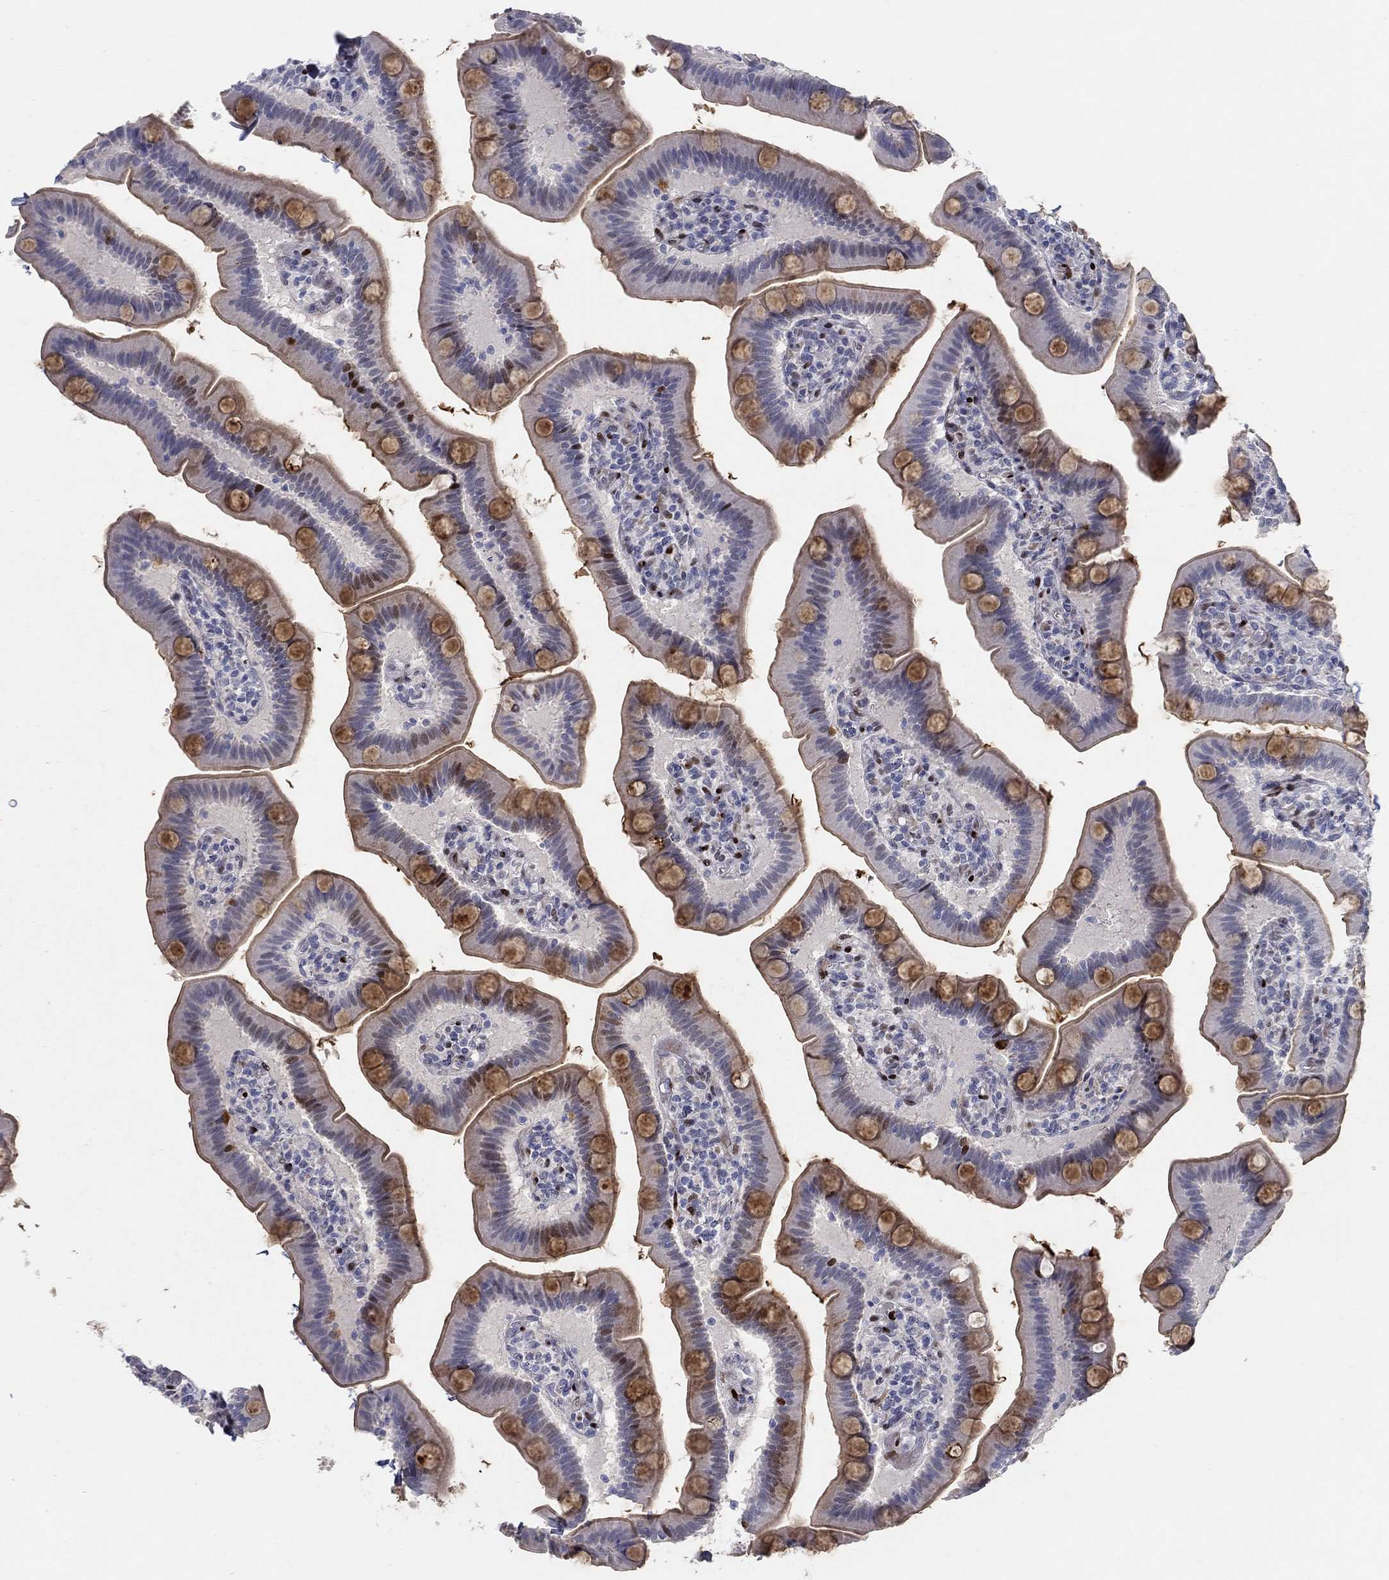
{"staining": {"intensity": "strong", "quantity": "<25%", "location": "nuclear"}, "tissue": "small intestine", "cell_type": "Glandular cells", "image_type": "normal", "snomed": [{"axis": "morphology", "description": "Normal tissue, NOS"}, {"axis": "topography", "description": "Small intestine"}], "caption": "This histopathology image shows normal small intestine stained with IHC to label a protein in brown. The nuclear of glandular cells show strong positivity for the protein. Nuclei are counter-stained blue.", "gene": "RAPGEF5", "patient": {"sex": "male", "age": 66}}